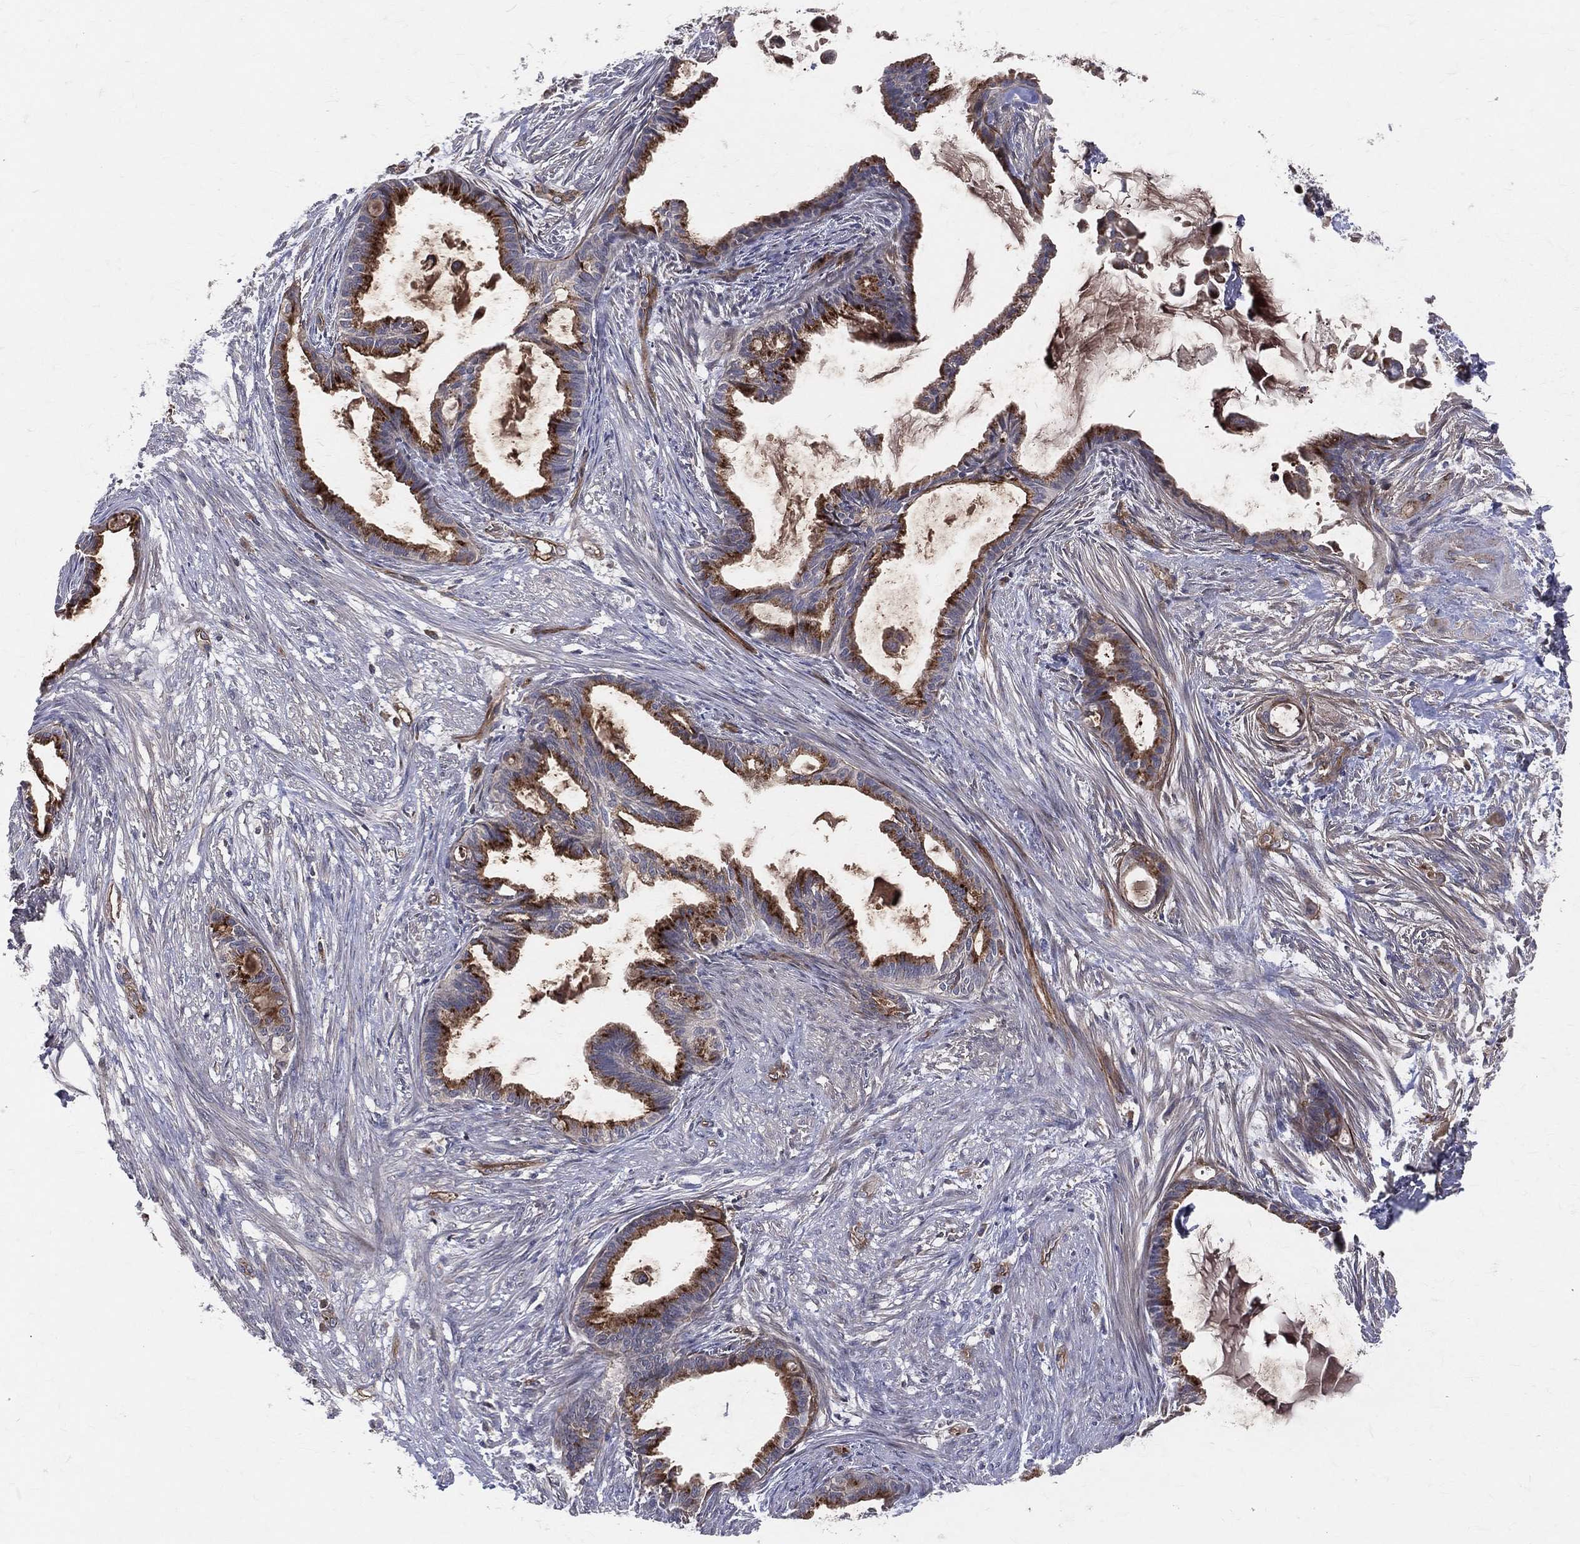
{"staining": {"intensity": "strong", "quantity": ">75%", "location": "cytoplasmic/membranous"}, "tissue": "endometrial cancer", "cell_type": "Tumor cells", "image_type": "cancer", "snomed": [{"axis": "morphology", "description": "Adenocarcinoma, NOS"}, {"axis": "topography", "description": "Endometrium"}], "caption": "Immunohistochemistry image of neoplastic tissue: human adenocarcinoma (endometrial) stained using IHC displays high levels of strong protein expression localized specifically in the cytoplasmic/membranous of tumor cells, appearing as a cytoplasmic/membranous brown color.", "gene": "ENTPD1", "patient": {"sex": "female", "age": 86}}